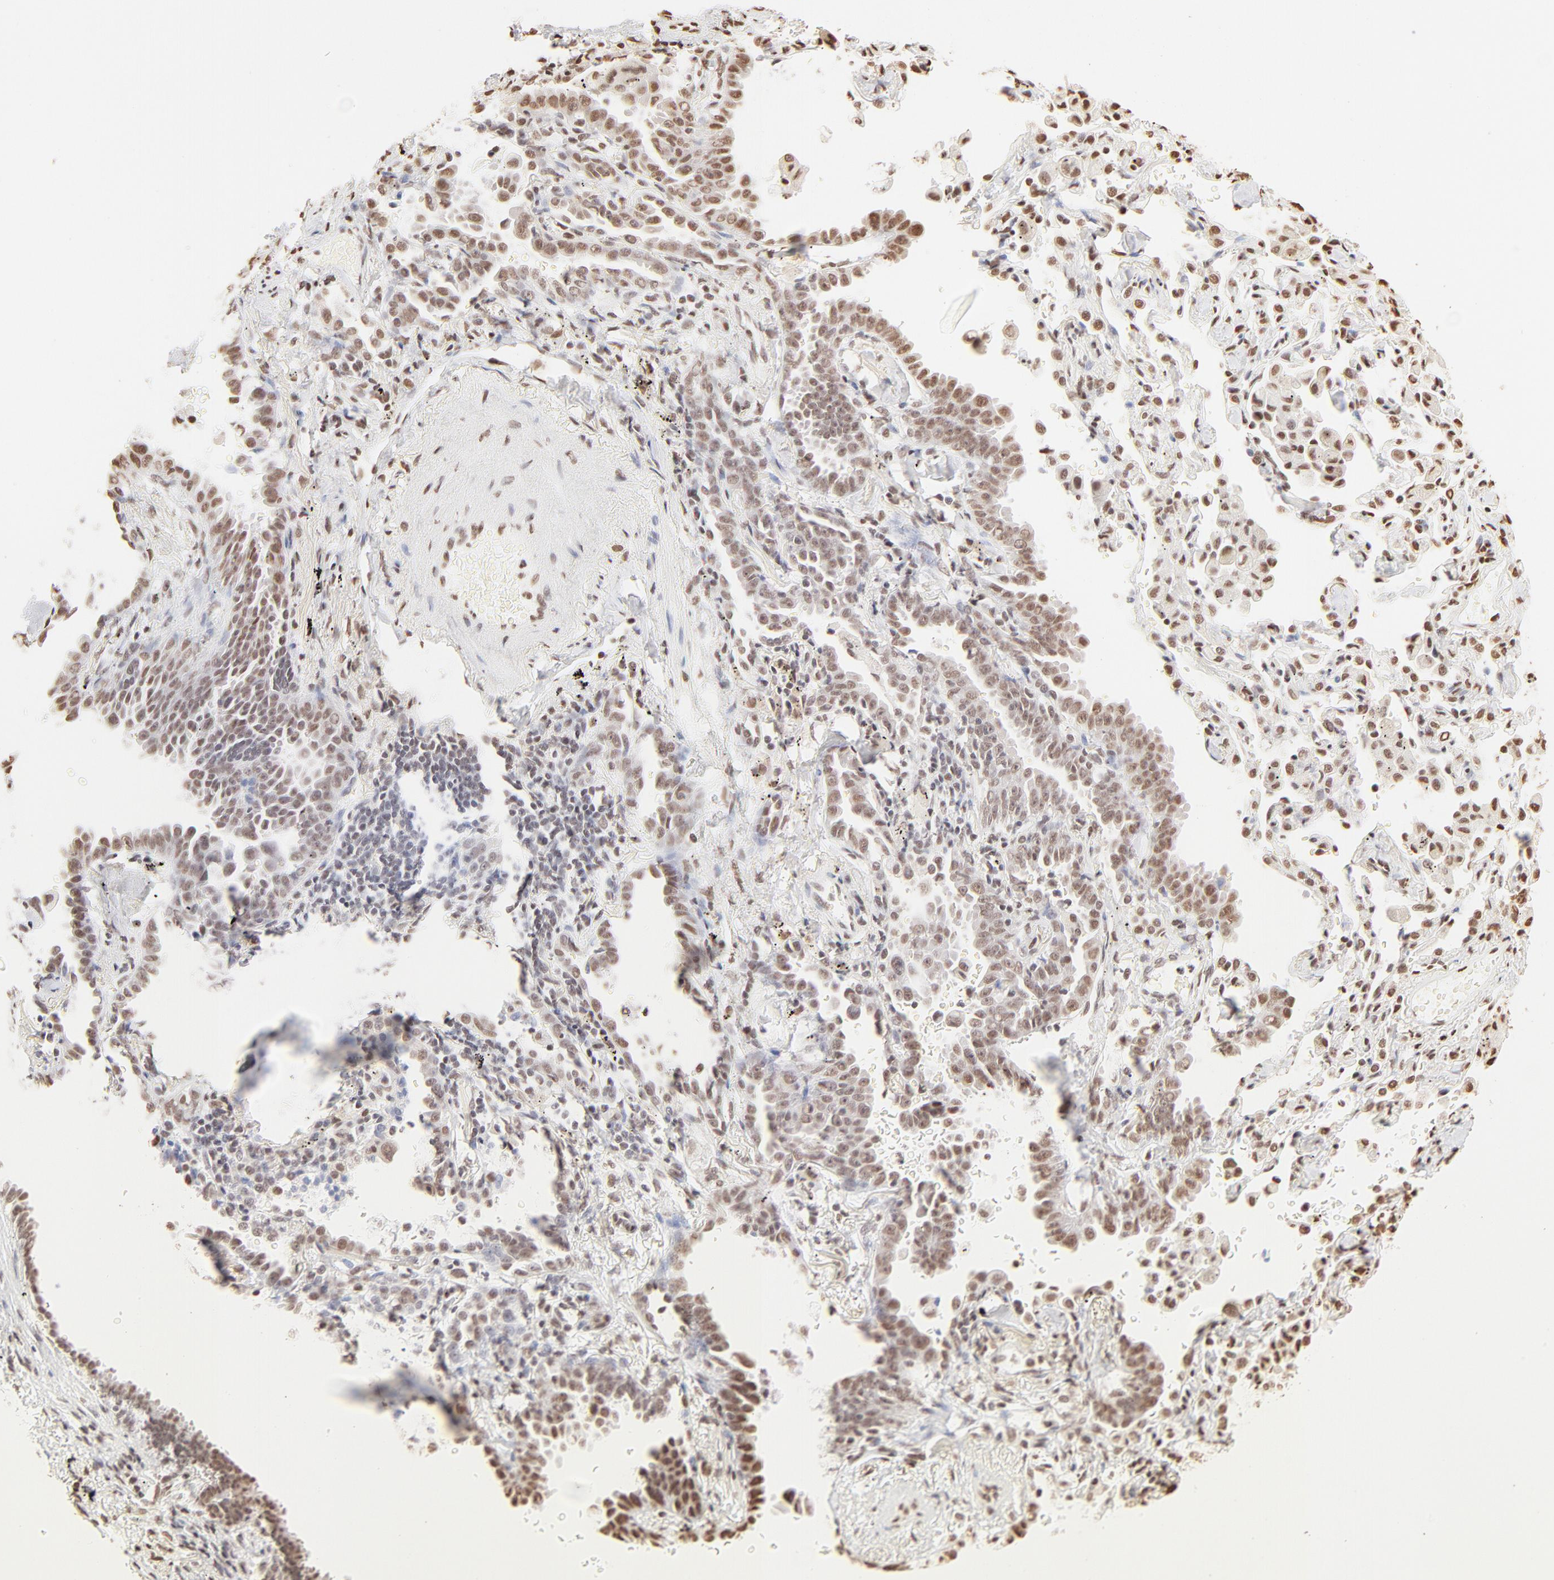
{"staining": {"intensity": "moderate", "quantity": ">75%", "location": "nuclear"}, "tissue": "lung cancer", "cell_type": "Tumor cells", "image_type": "cancer", "snomed": [{"axis": "morphology", "description": "Adenocarcinoma, NOS"}, {"axis": "topography", "description": "Lung"}], "caption": "Human lung cancer (adenocarcinoma) stained for a protein (brown) reveals moderate nuclear positive expression in approximately >75% of tumor cells.", "gene": "ZNF540", "patient": {"sex": "female", "age": 64}}